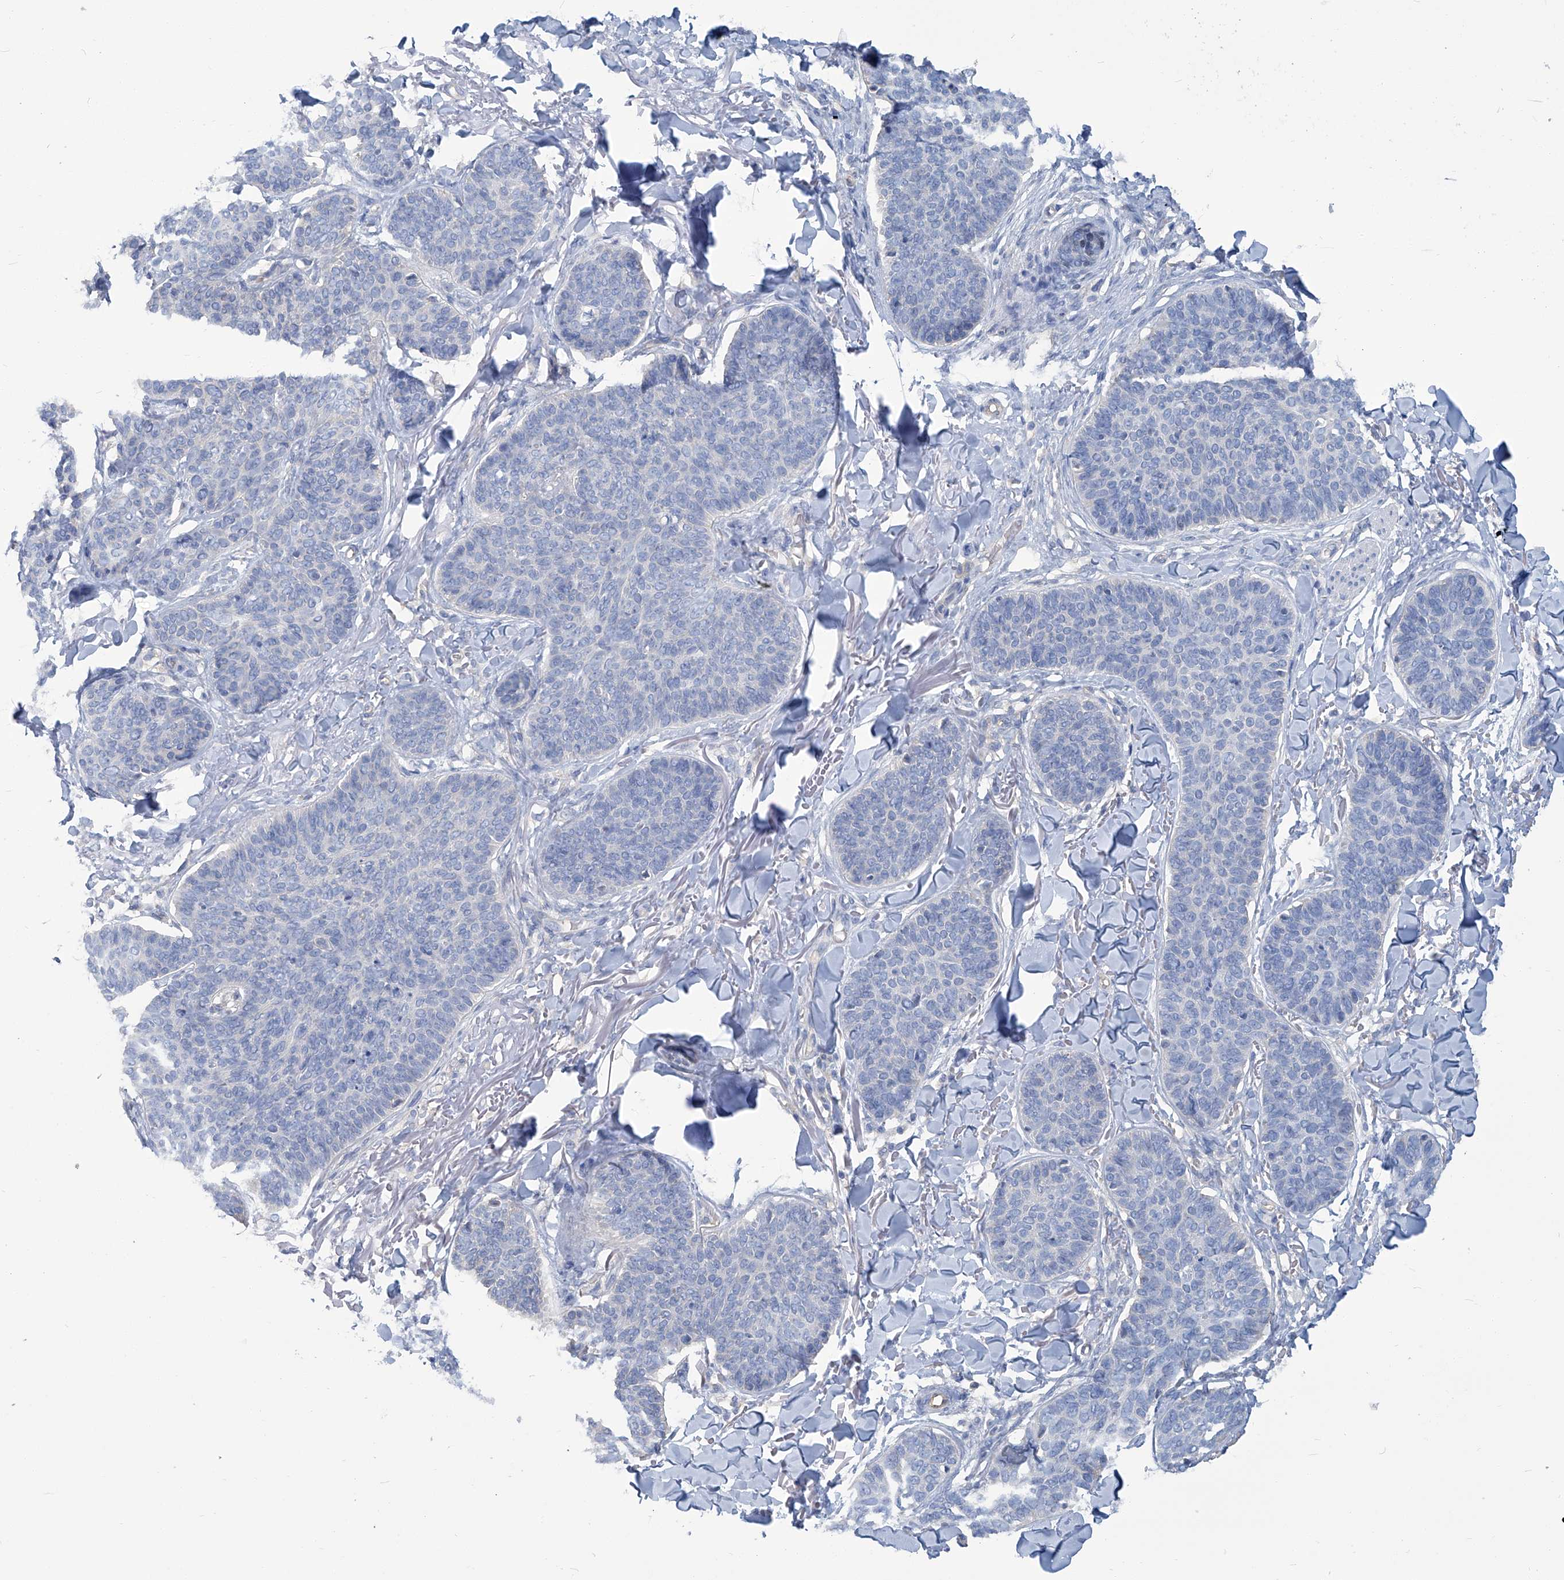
{"staining": {"intensity": "negative", "quantity": "none", "location": "none"}, "tissue": "skin cancer", "cell_type": "Tumor cells", "image_type": "cancer", "snomed": [{"axis": "morphology", "description": "Basal cell carcinoma"}, {"axis": "topography", "description": "Skin"}], "caption": "Human basal cell carcinoma (skin) stained for a protein using immunohistochemistry reveals no expression in tumor cells.", "gene": "PFKL", "patient": {"sex": "male", "age": 85}}